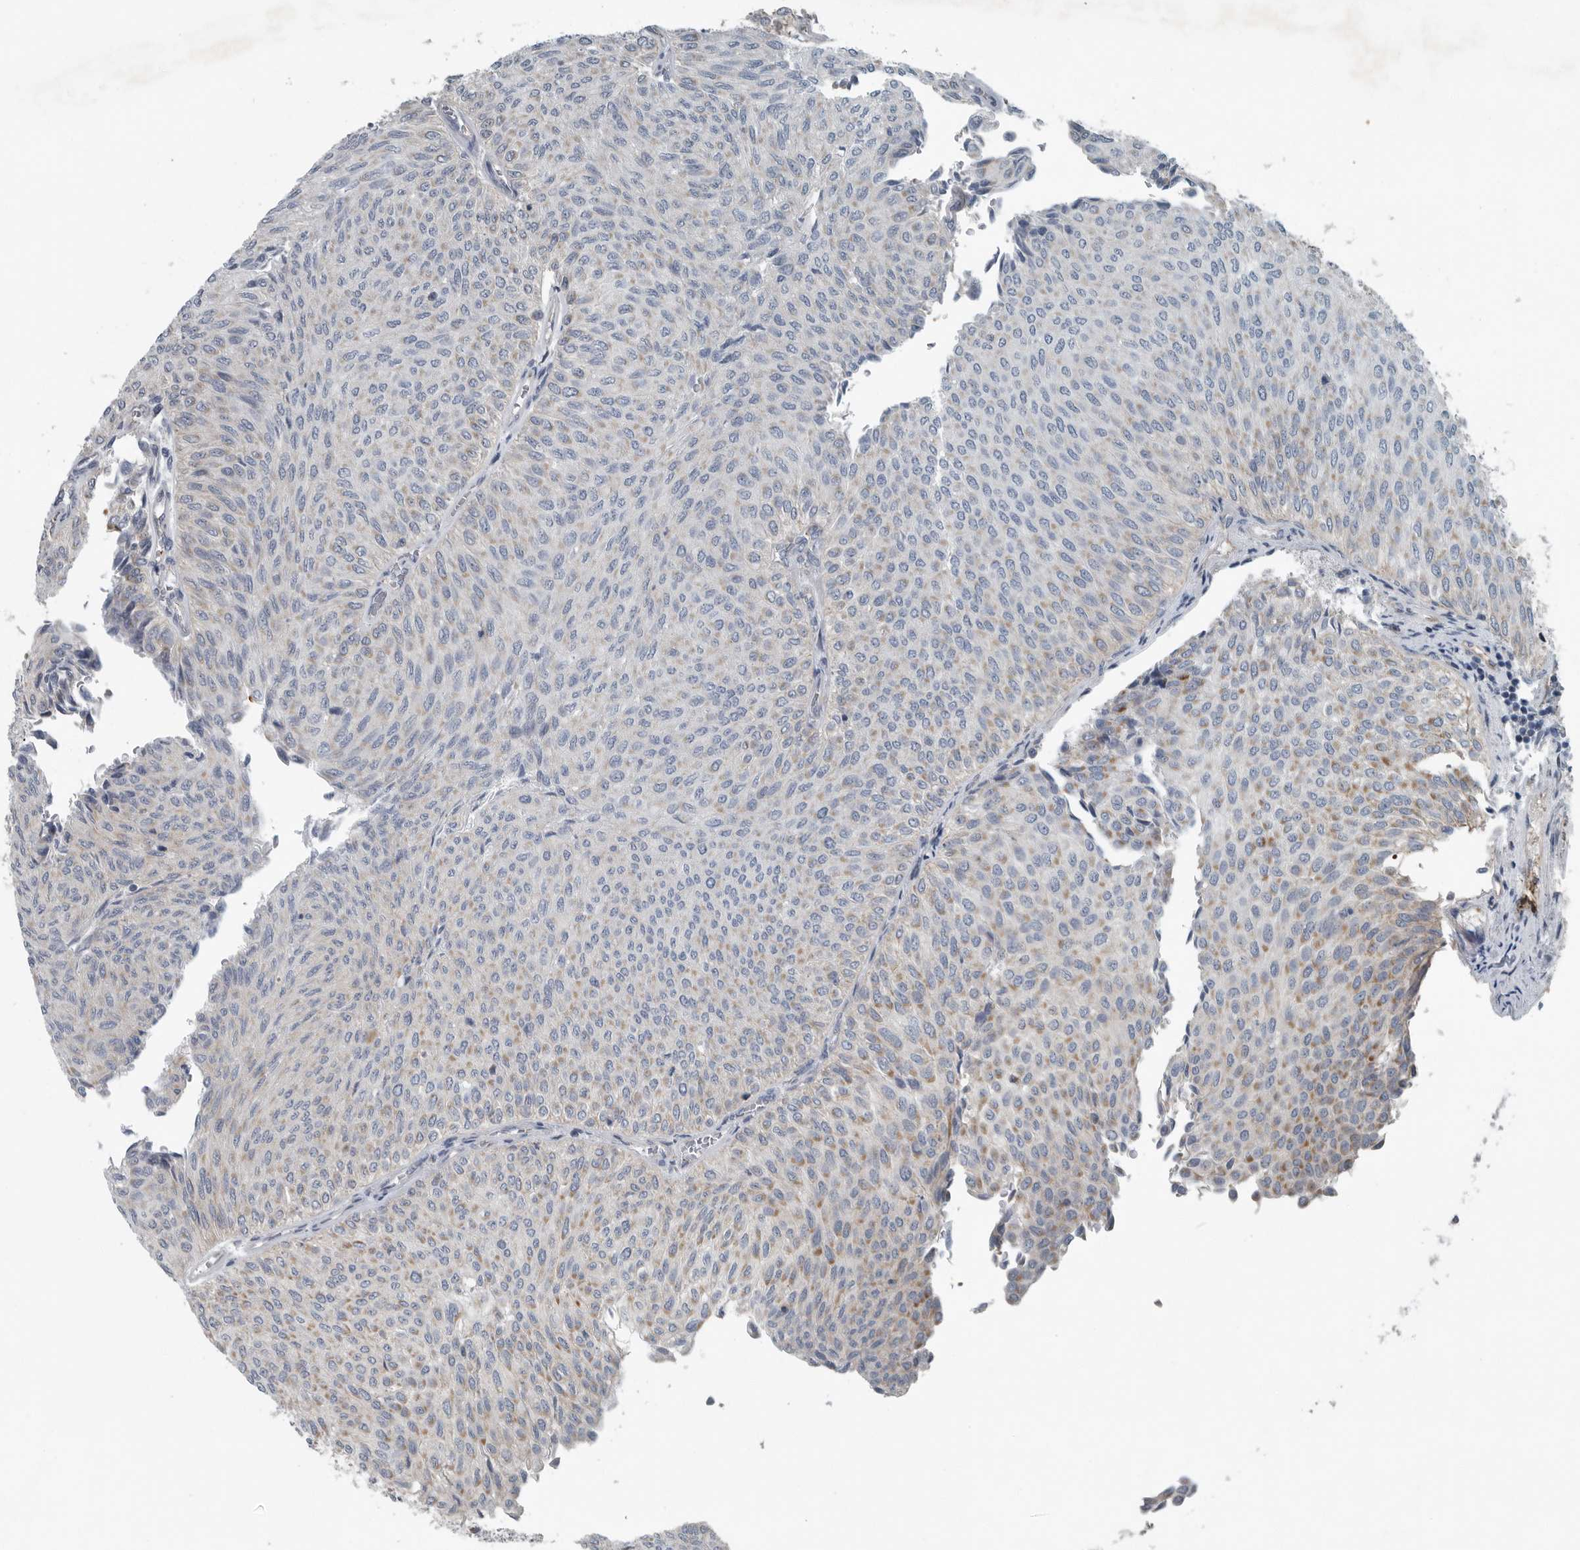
{"staining": {"intensity": "moderate", "quantity": "<25%", "location": "cytoplasmic/membranous"}, "tissue": "urothelial cancer", "cell_type": "Tumor cells", "image_type": "cancer", "snomed": [{"axis": "morphology", "description": "Urothelial carcinoma, Low grade"}, {"axis": "topography", "description": "Urinary bladder"}], "caption": "Immunohistochemistry (IHC) histopathology image of low-grade urothelial carcinoma stained for a protein (brown), which displays low levels of moderate cytoplasmic/membranous positivity in approximately <25% of tumor cells.", "gene": "MPP3", "patient": {"sex": "male", "age": 78}}